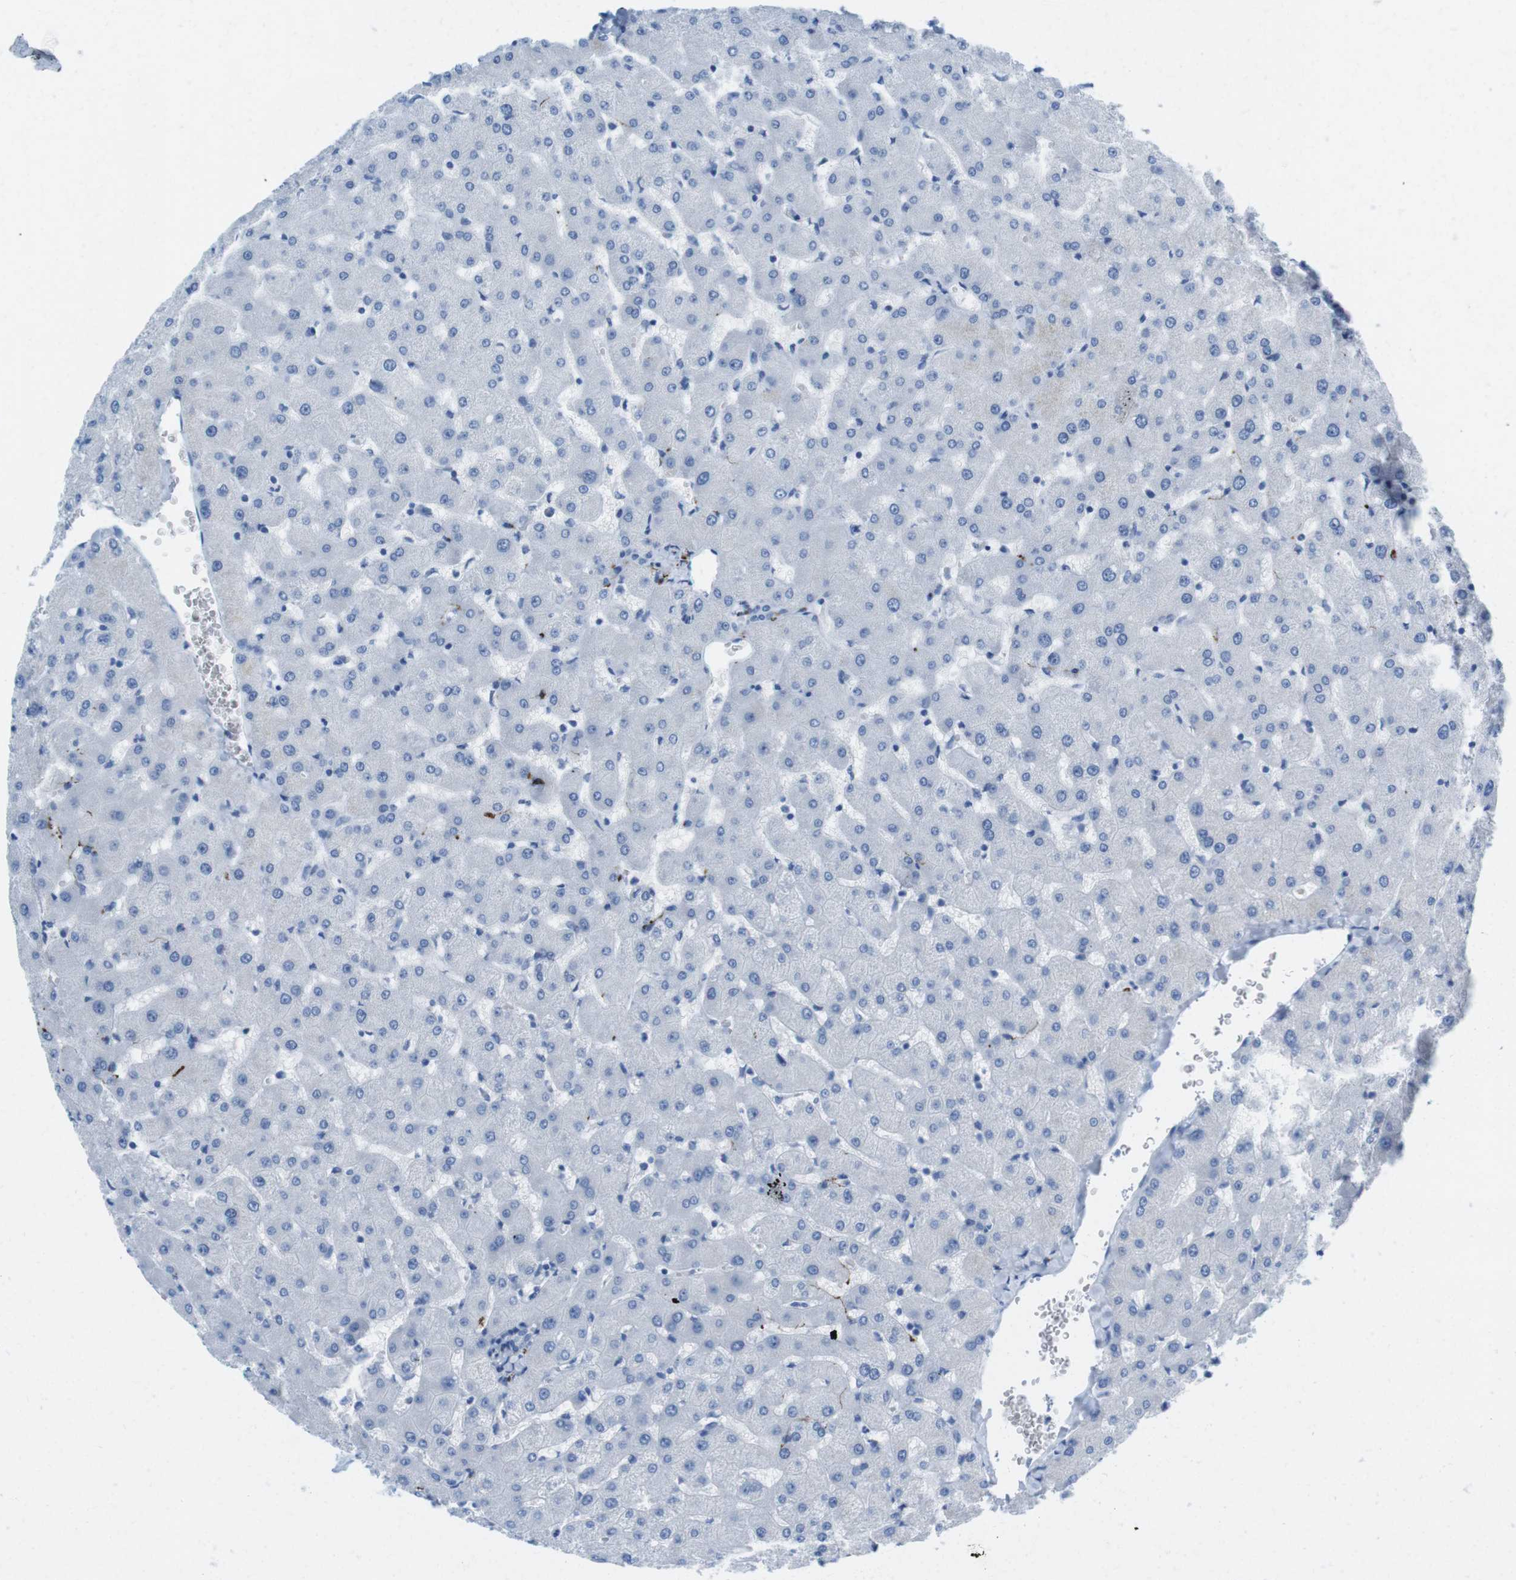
{"staining": {"intensity": "negative", "quantity": "none", "location": "none"}, "tissue": "liver", "cell_type": "Cholangiocytes", "image_type": "normal", "snomed": [{"axis": "morphology", "description": "Normal tissue, NOS"}, {"axis": "topography", "description": "Liver"}], "caption": "High magnification brightfield microscopy of unremarkable liver stained with DAB (3,3'-diaminobenzidine) (brown) and counterstained with hematoxylin (blue): cholangiocytes show no significant expression. (Immunohistochemistry, brightfield microscopy, high magnification).", "gene": "GAP43", "patient": {"sex": "female", "age": 63}}